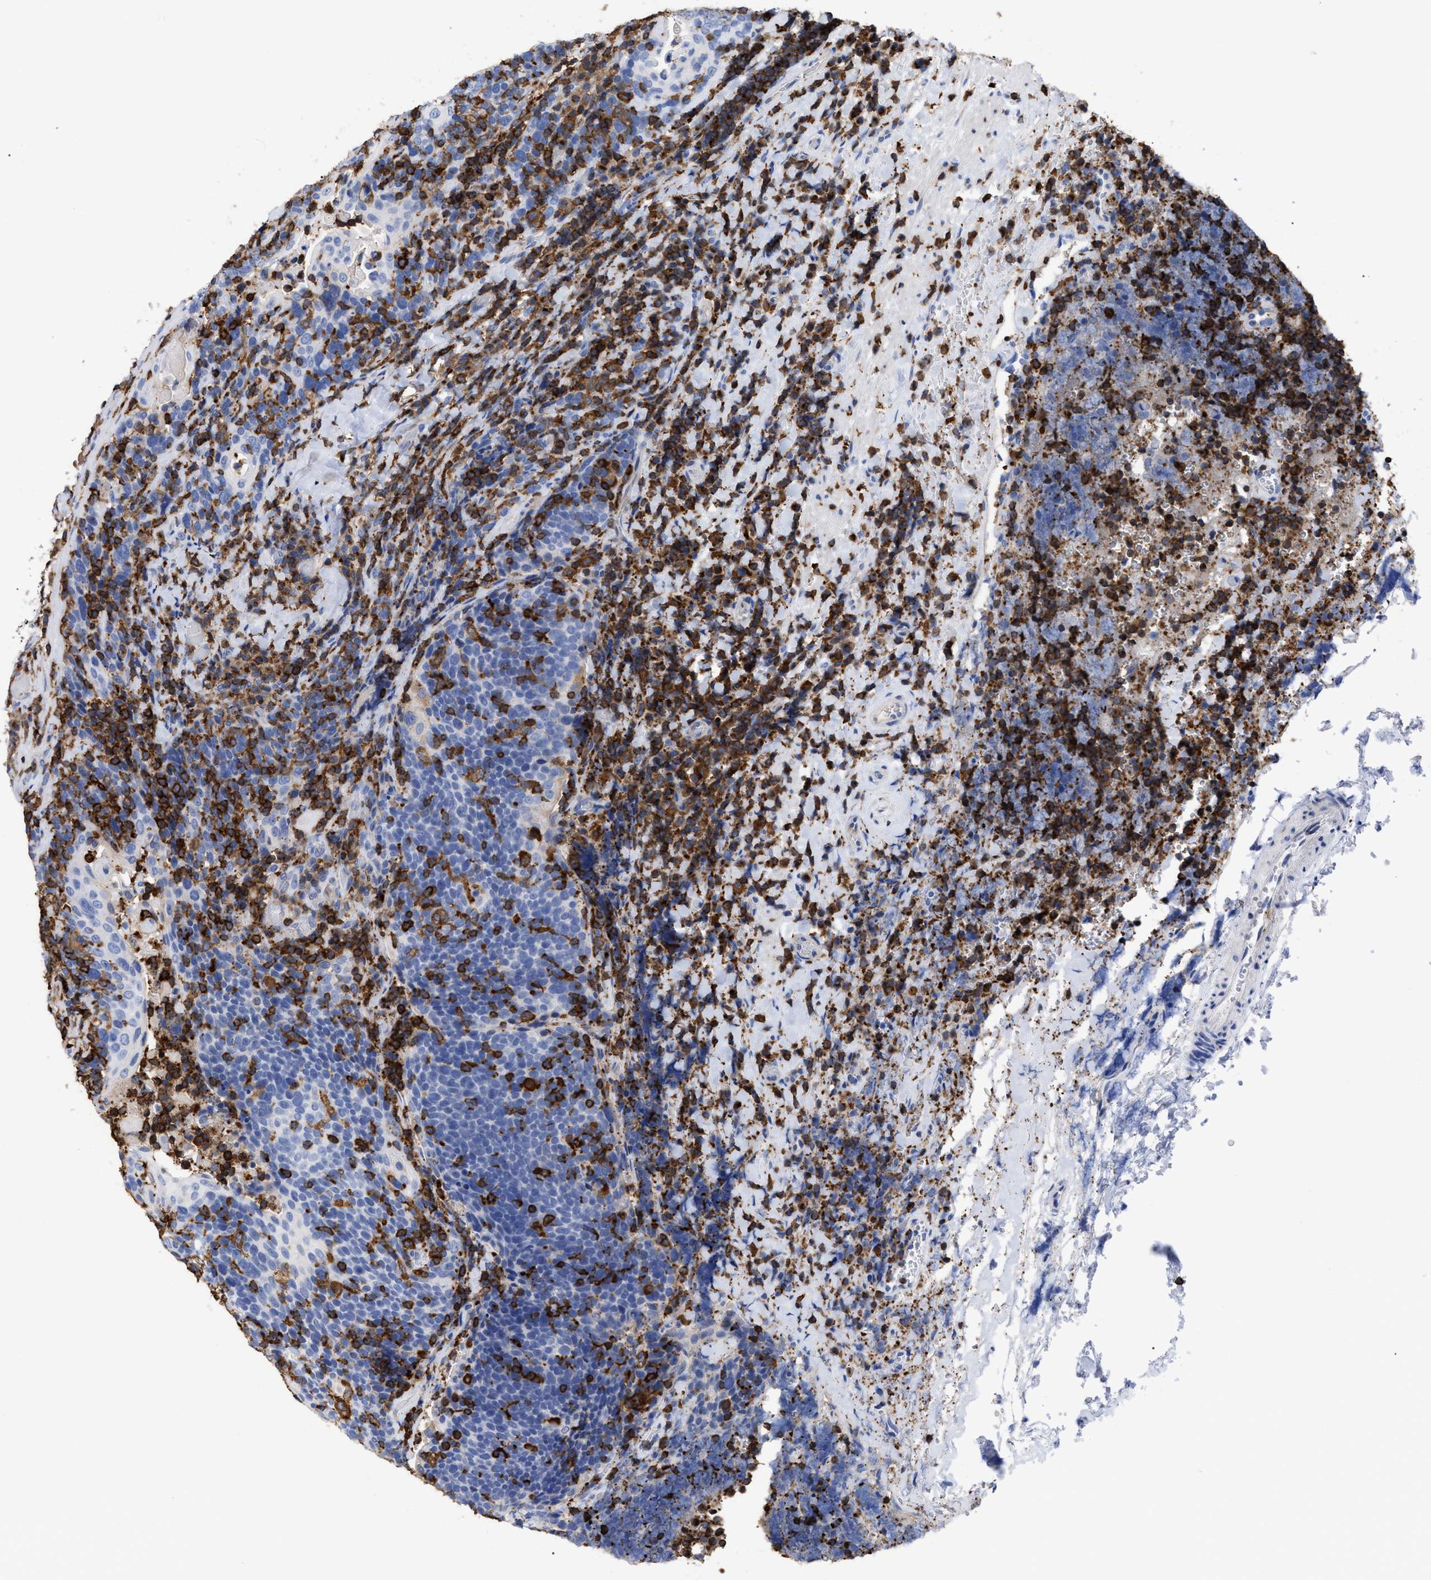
{"staining": {"intensity": "negative", "quantity": "none", "location": "none"}, "tissue": "head and neck cancer", "cell_type": "Tumor cells", "image_type": "cancer", "snomed": [{"axis": "morphology", "description": "Squamous cell carcinoma, NOS"}, {"axis": "morphology", "description": "Squamous cell carcinoma, metastatic, NOS"}, {"axis": "topography", "description": "Lymph node"}, {"axis": "topography", "description": "Head-Neck"}], "caption": "Immunohistochemistry of metastatic squamous cell carcinoma (head and neck) shows no staining in tumor cells.", "gene": "HCLS1", "patient": {"sex": "male", "age": 62}}